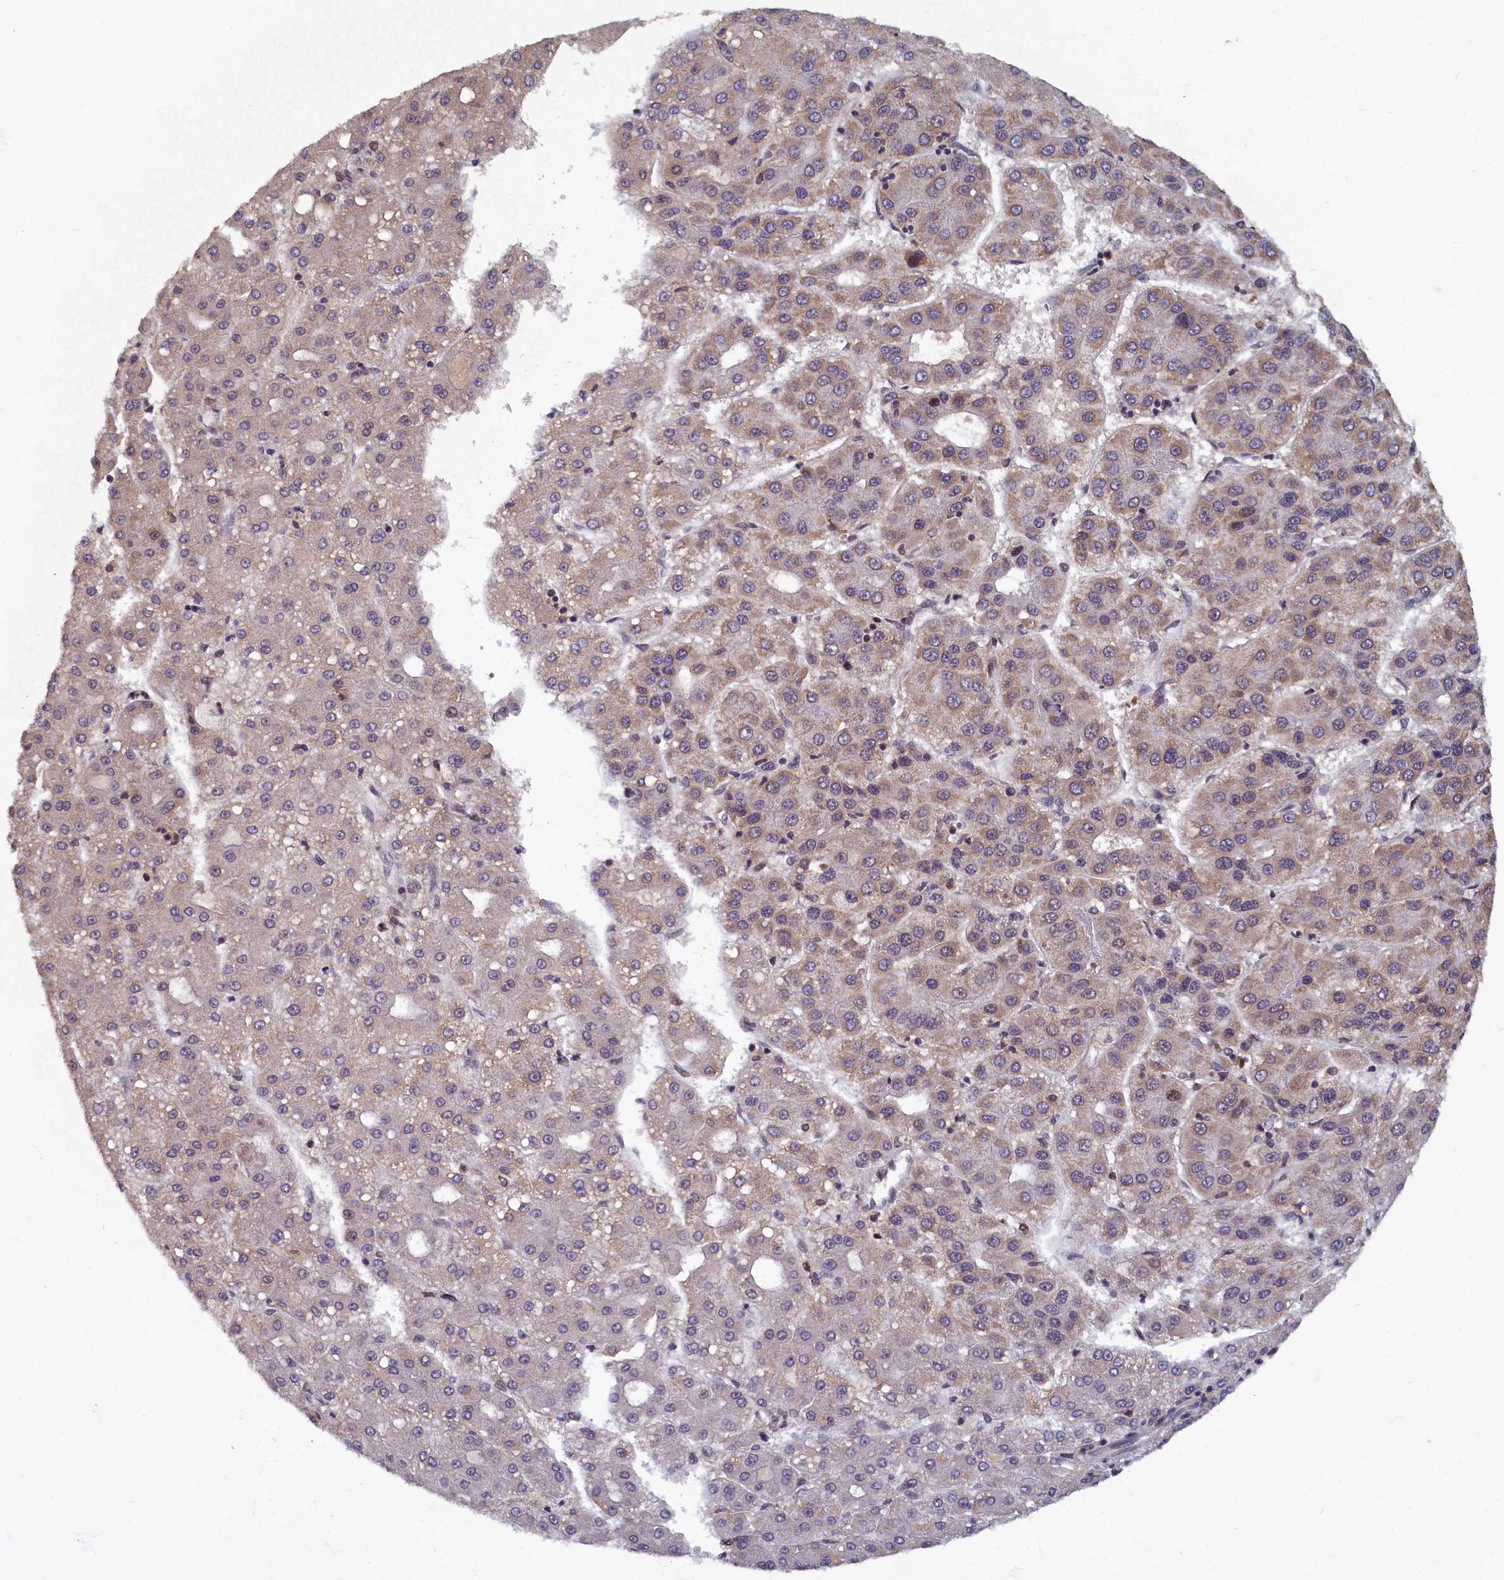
{"staining": {"intensity": "weak", "quantity": "25%-75%", "location": "cytoplasmic/membranous"}, "tissue": "liver cancer", "cell_type": "Tumor cells", "image_type": "cancer", "snomed": [{"axis": "morphology", "description": "Carcinoma, Hepatocellular, NOS"}, {"axis": "topography", "description": "Liver"}], "caption": "High-power microscopy captured an immunohistochemistry (IHC) image of hepatocellular carcinoma (liver), revealing weak cytoplasmic/membranous positivity in approximately 25%-75% of tumor cells.", "gene": "BRCA1", "patient": {"sex": "male", "age": 65}}